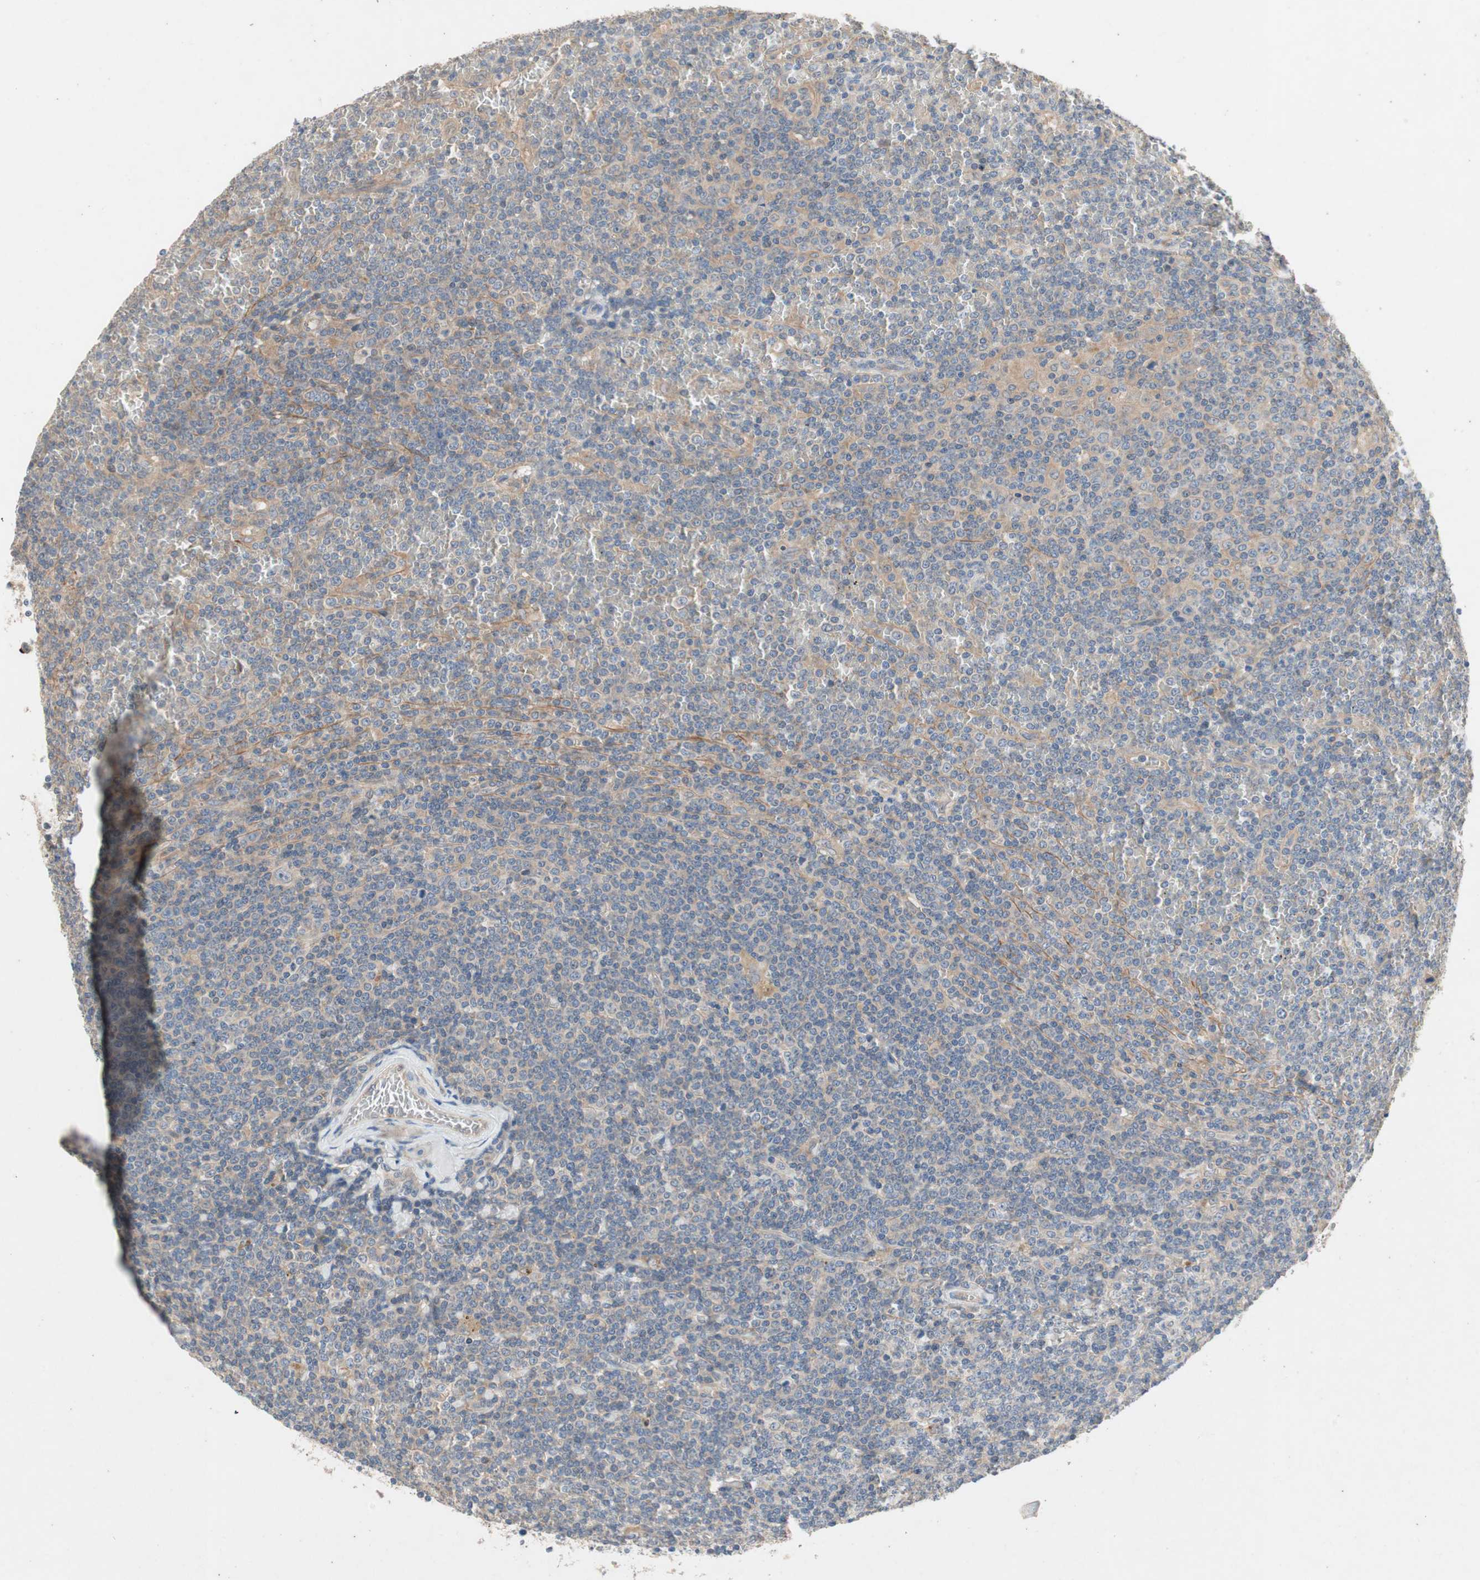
{"staining": {"intensity": "weak", "quantity": "25%-75%", "location": "cytoplasmic/membranous"}, "tissue": "lymphoma", "cell_type": "Tumor cells", "image_type": "cancer", "snomed": [{"axis": "morphology", "description": "Malignant lymphoma, non-Hodgkin's type, Low grade"}, {"axis": "topography", "description": "Spleen"}], "caption": "Human lymphoma stained for a protein (brown) exhibits weak cytoplasmic/membranous positive expression in about 25%-75% of tumor cells.", "gene": "NCLN", "patient": {"sex": "female", "age": 19}}